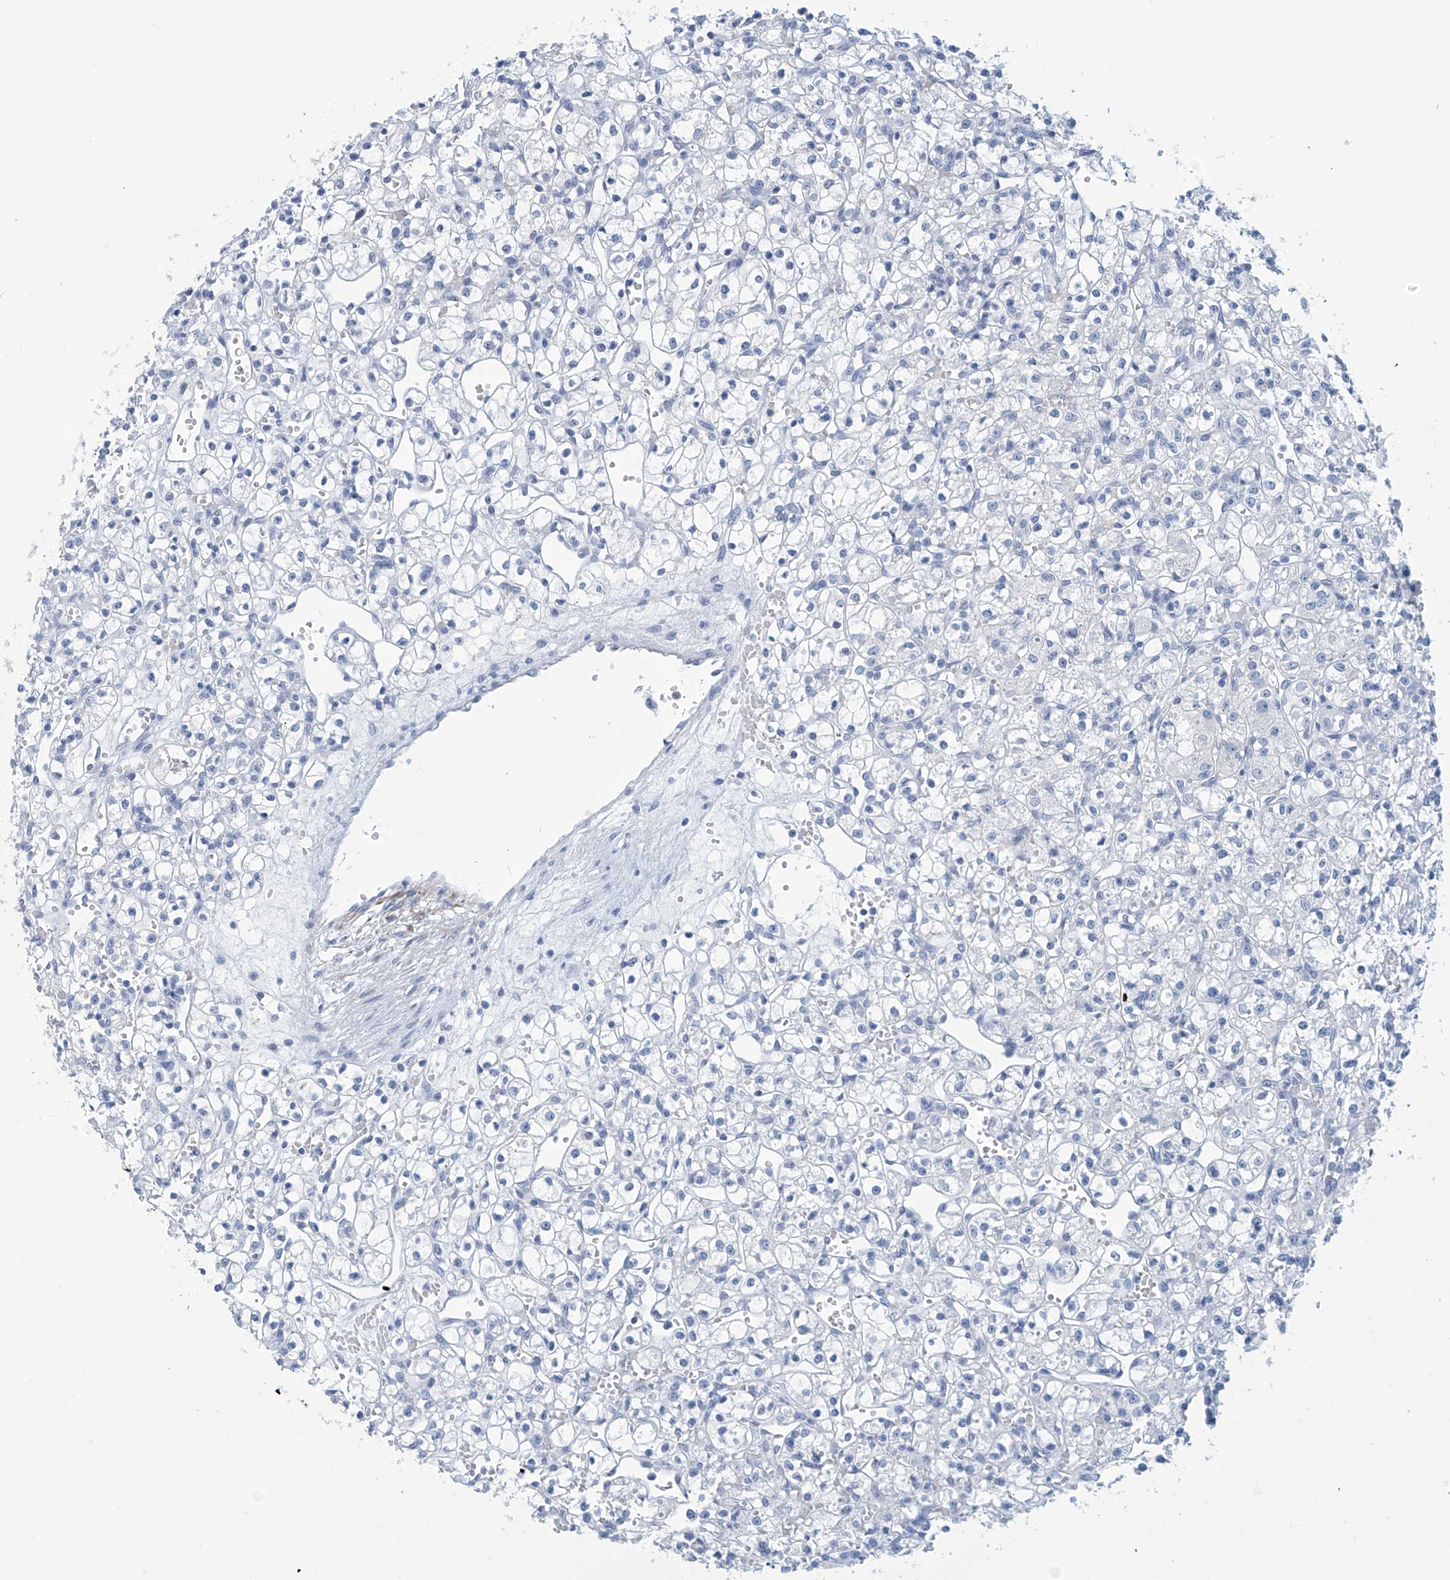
{"staining": {"intensity": "negative", "quantity": "none", "location": "none"}, "tissue": "renal cancer", "cell_type": "Tumor cells", "image_type": "cancer", "snomed": [{"axis": "morphology", "description": "Adenocarcinoma, NOS"}, {"axis": "topography", "description": "Kidney"}], "caption": "The IHC image has no significant positivity in tumor cells of renal cancer (adenocarcinoma) tissue.", "gene": "DSP", "patient": {"sex": "female", "age": 59}}